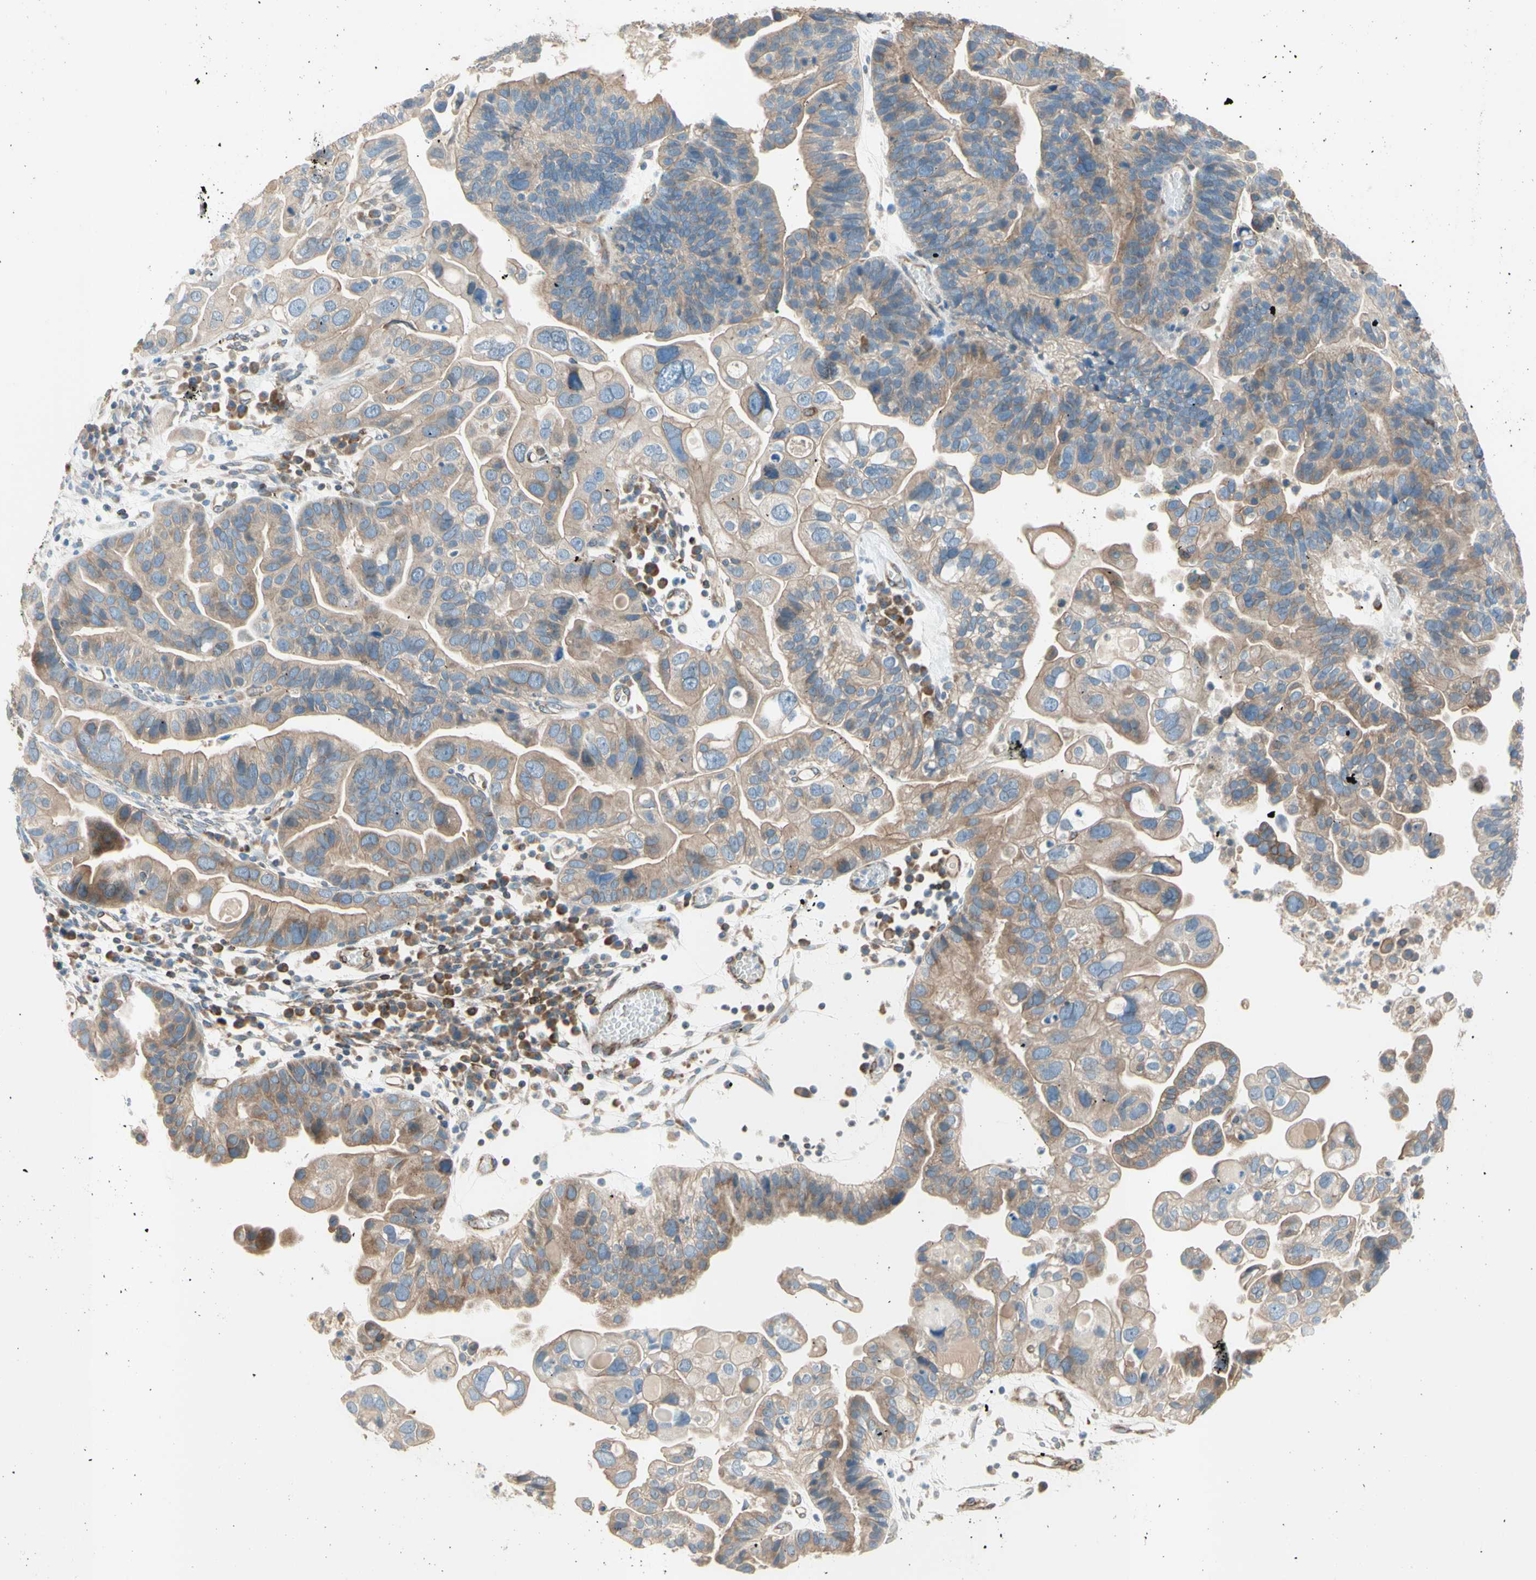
{"staining": {"intensity": "moderate", "quantity": ">75%", "location": "cytoplasmic/membranous"}, "tissue": "ovarian cancer", "cell_type": "Tumor cells", "image_type": "cancer", "snomed": [{"axis": "morphology", "description": "Cystadenocarcinoma, serous, NOS"}, {"axis": "topography", "description": "Ovary"}], "caption": "About >75% of tumor cells in human ovarian serous cystadenocarcinoma show moderate cytoplasmic/membranous protein expression as visualized by brown immunohistochemical staining.", "gene": "TRAF2", "patient": {"sex": "female", "age": 56}}